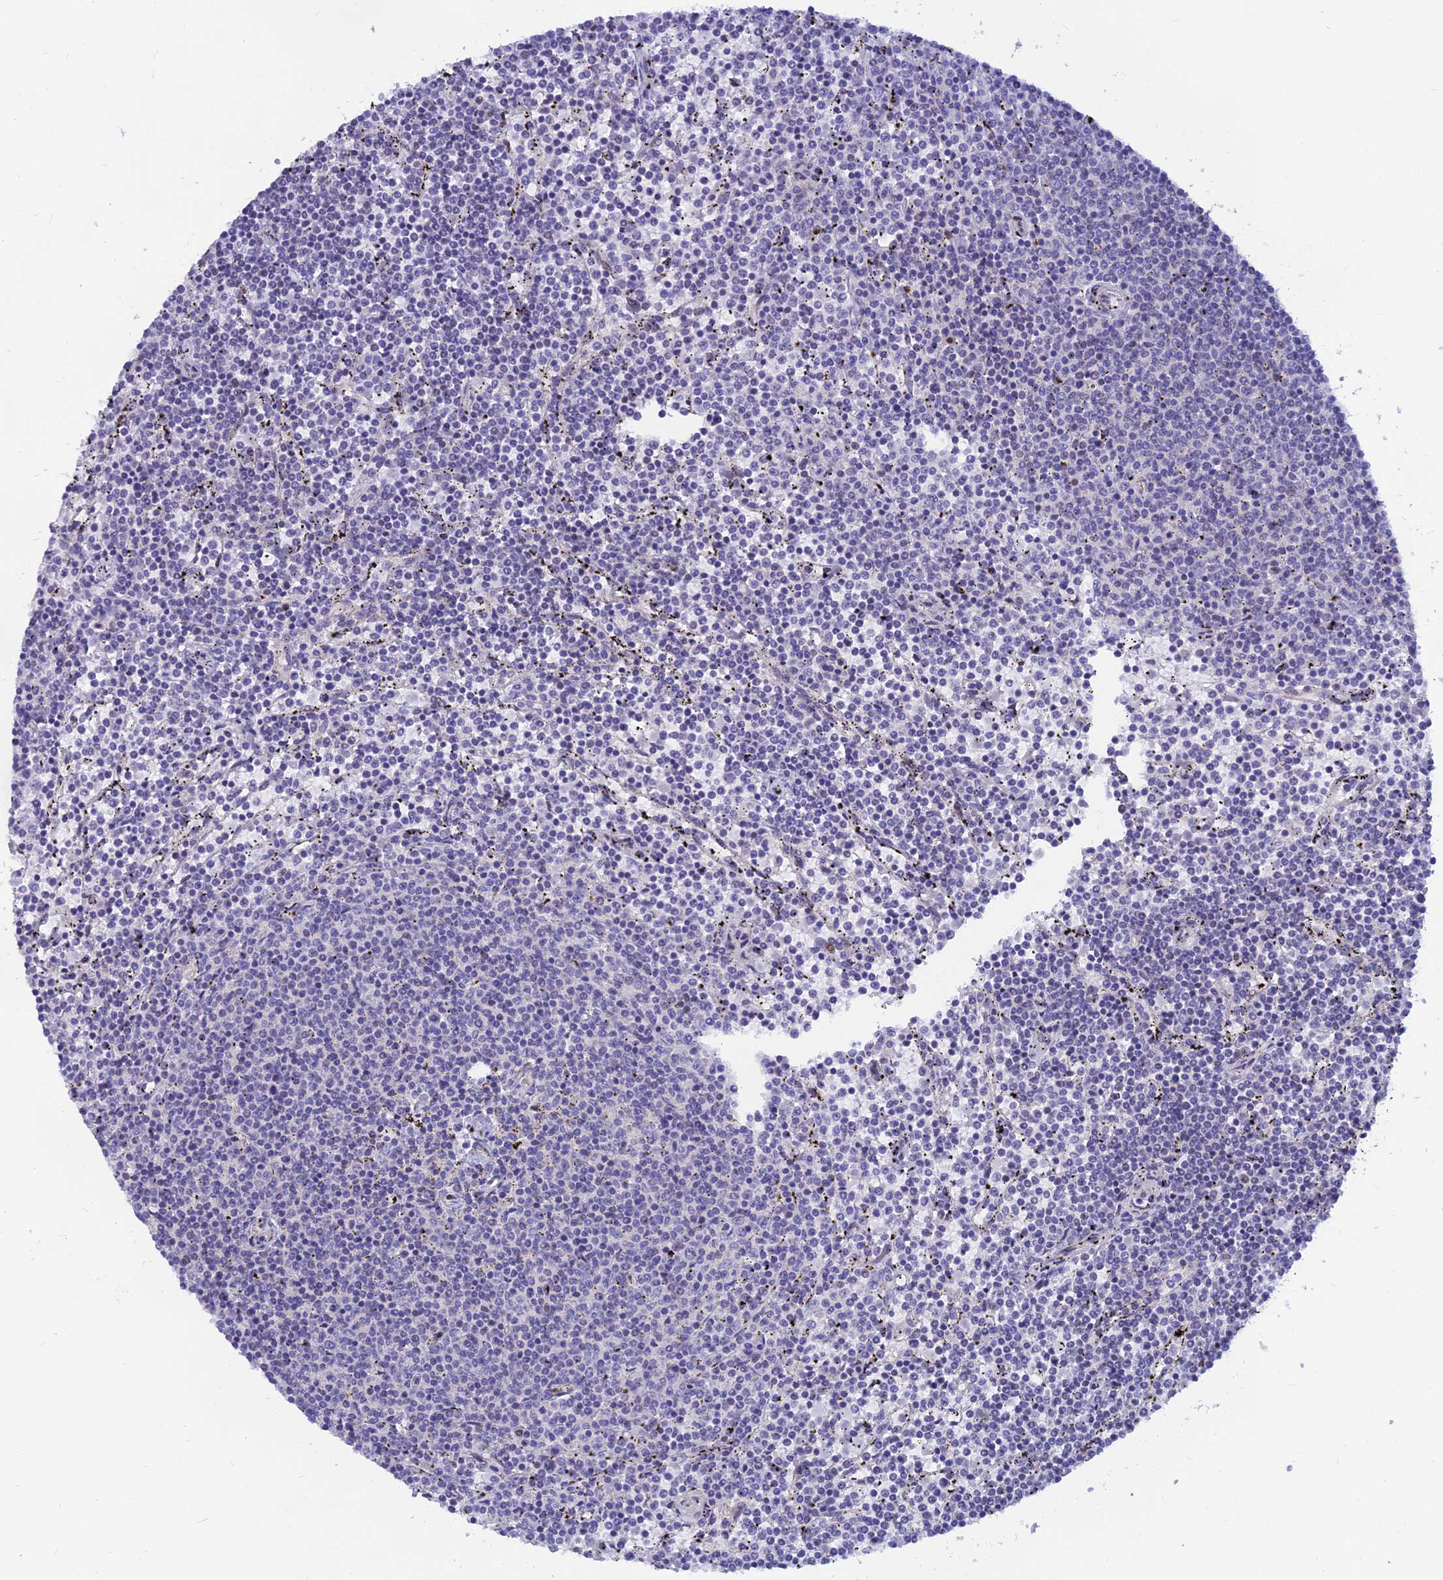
{"staining": {"intensity": "negative", "quantity": "none", "location": "none"}, "tissue": "lymphoma", "cell_type": "Tumor cells", "image_type": "cancer", "snomed": [{"axis": "morphology", "description": "Malignant lymphoma, non-Hodgkin's type, Low grade"}, {"axis": "topography", "description": "Spleen"}], "caption": "Malignant lymphoma, non-Hodgkin's type (low-grade) was stained to show a protein in brown. There is no significant expression in tumor cells.", "gene": "CLK4", "patient": {"sex": "female", "age": 50}}